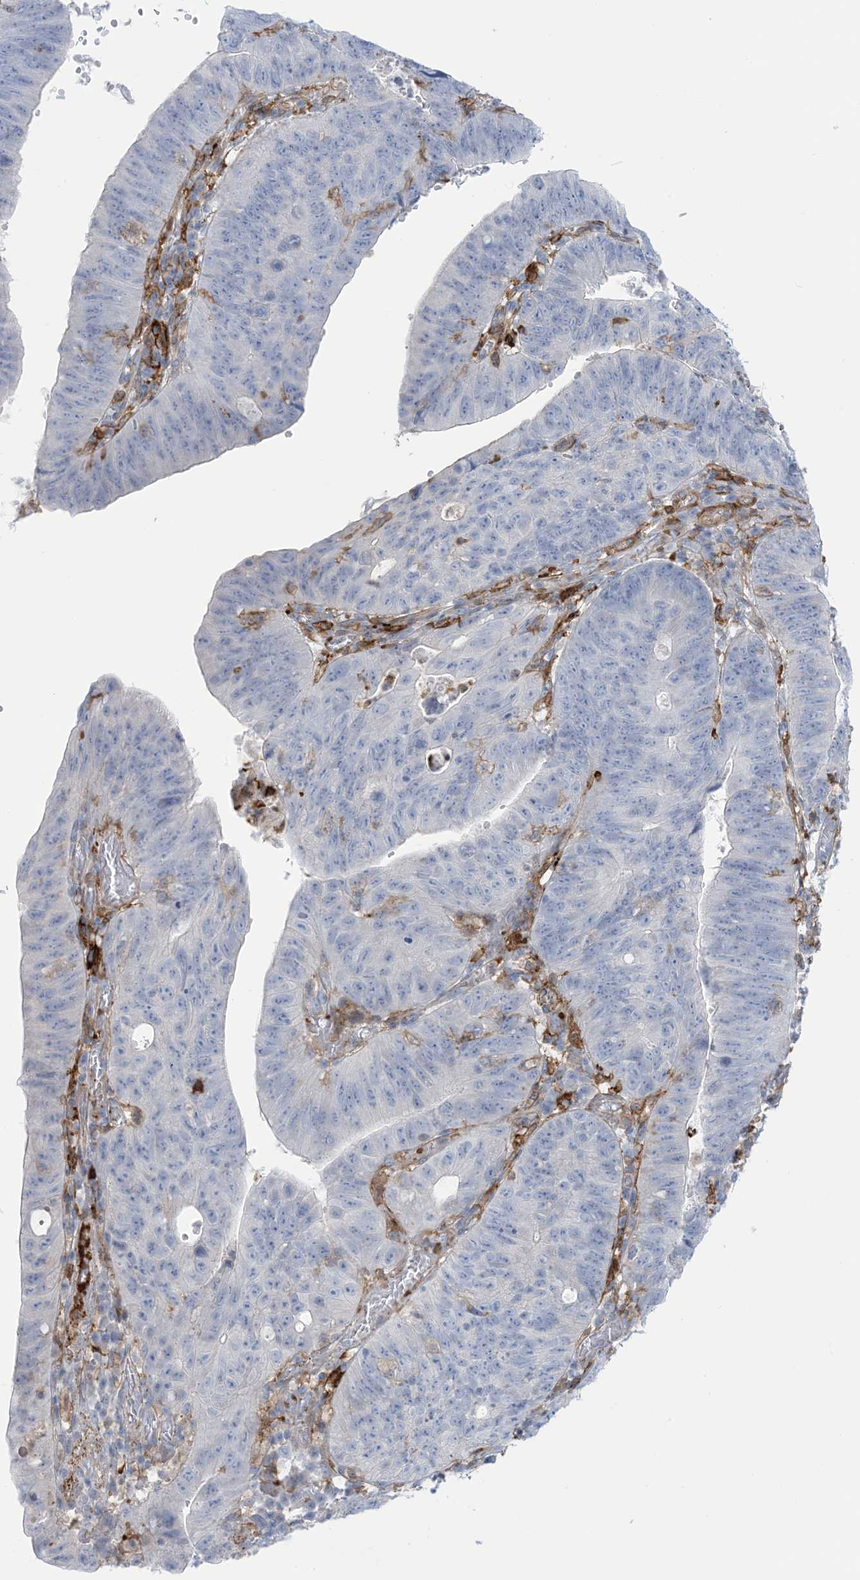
{"staining": {"intensity": "moderate", "quantity": "<25%", "location": "cytoplasmic/membranous"}, "tissue": "stomach cancer", "cell_type": "Tumor cells", "image_type": "cancer", "snomed": [{"axis": "morphology", "description": "Adenocarcinoma, NOS"}, {"axis": "topography", "description": "Stomach"}], "caption": "Tumor cells display moderate cytoplasmic/membranous staining in approximately <25% of cells in stomach cancer.", "gene": "ICMT", "patient": {"sex": "male", "age": 59}}